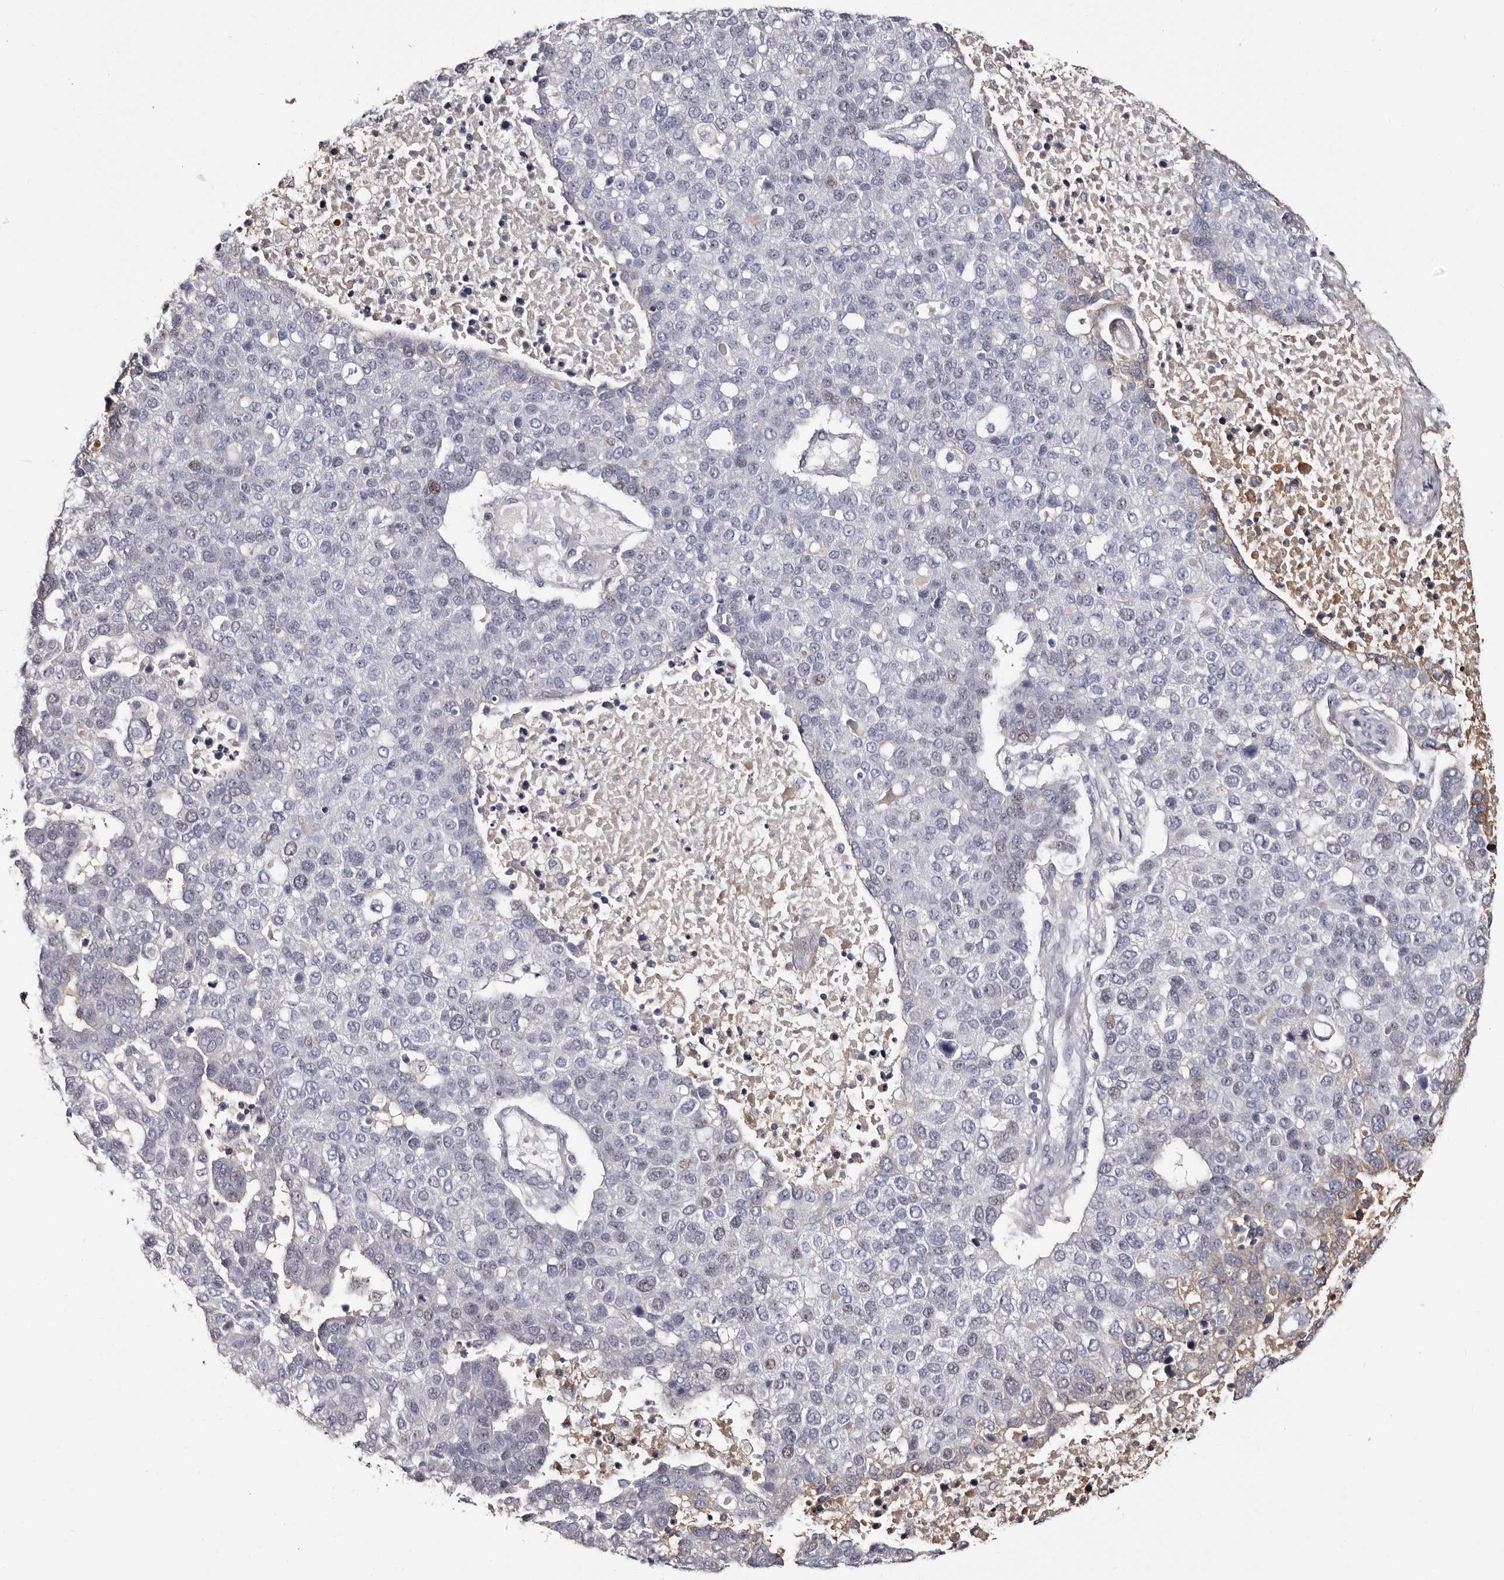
{"staining": {"intensity": "negative", "quantity": "none", "location": "none"}, "tissue": "pancreatic cancer", "cell_type": "Tumor cells", "image_type": "cancer", "snomed": [{"axis": "morphology", "description": "Adenocarcinoma, NOS"}, {"axis": "topography", "description": "Pancreas"}], "caption": "Tumor cells are negative for protein expression in human pancreatic cancer (adenocarcinoma).", "gene": "TBC1D22B", "patient": {"sex": "female", "age": 61}}